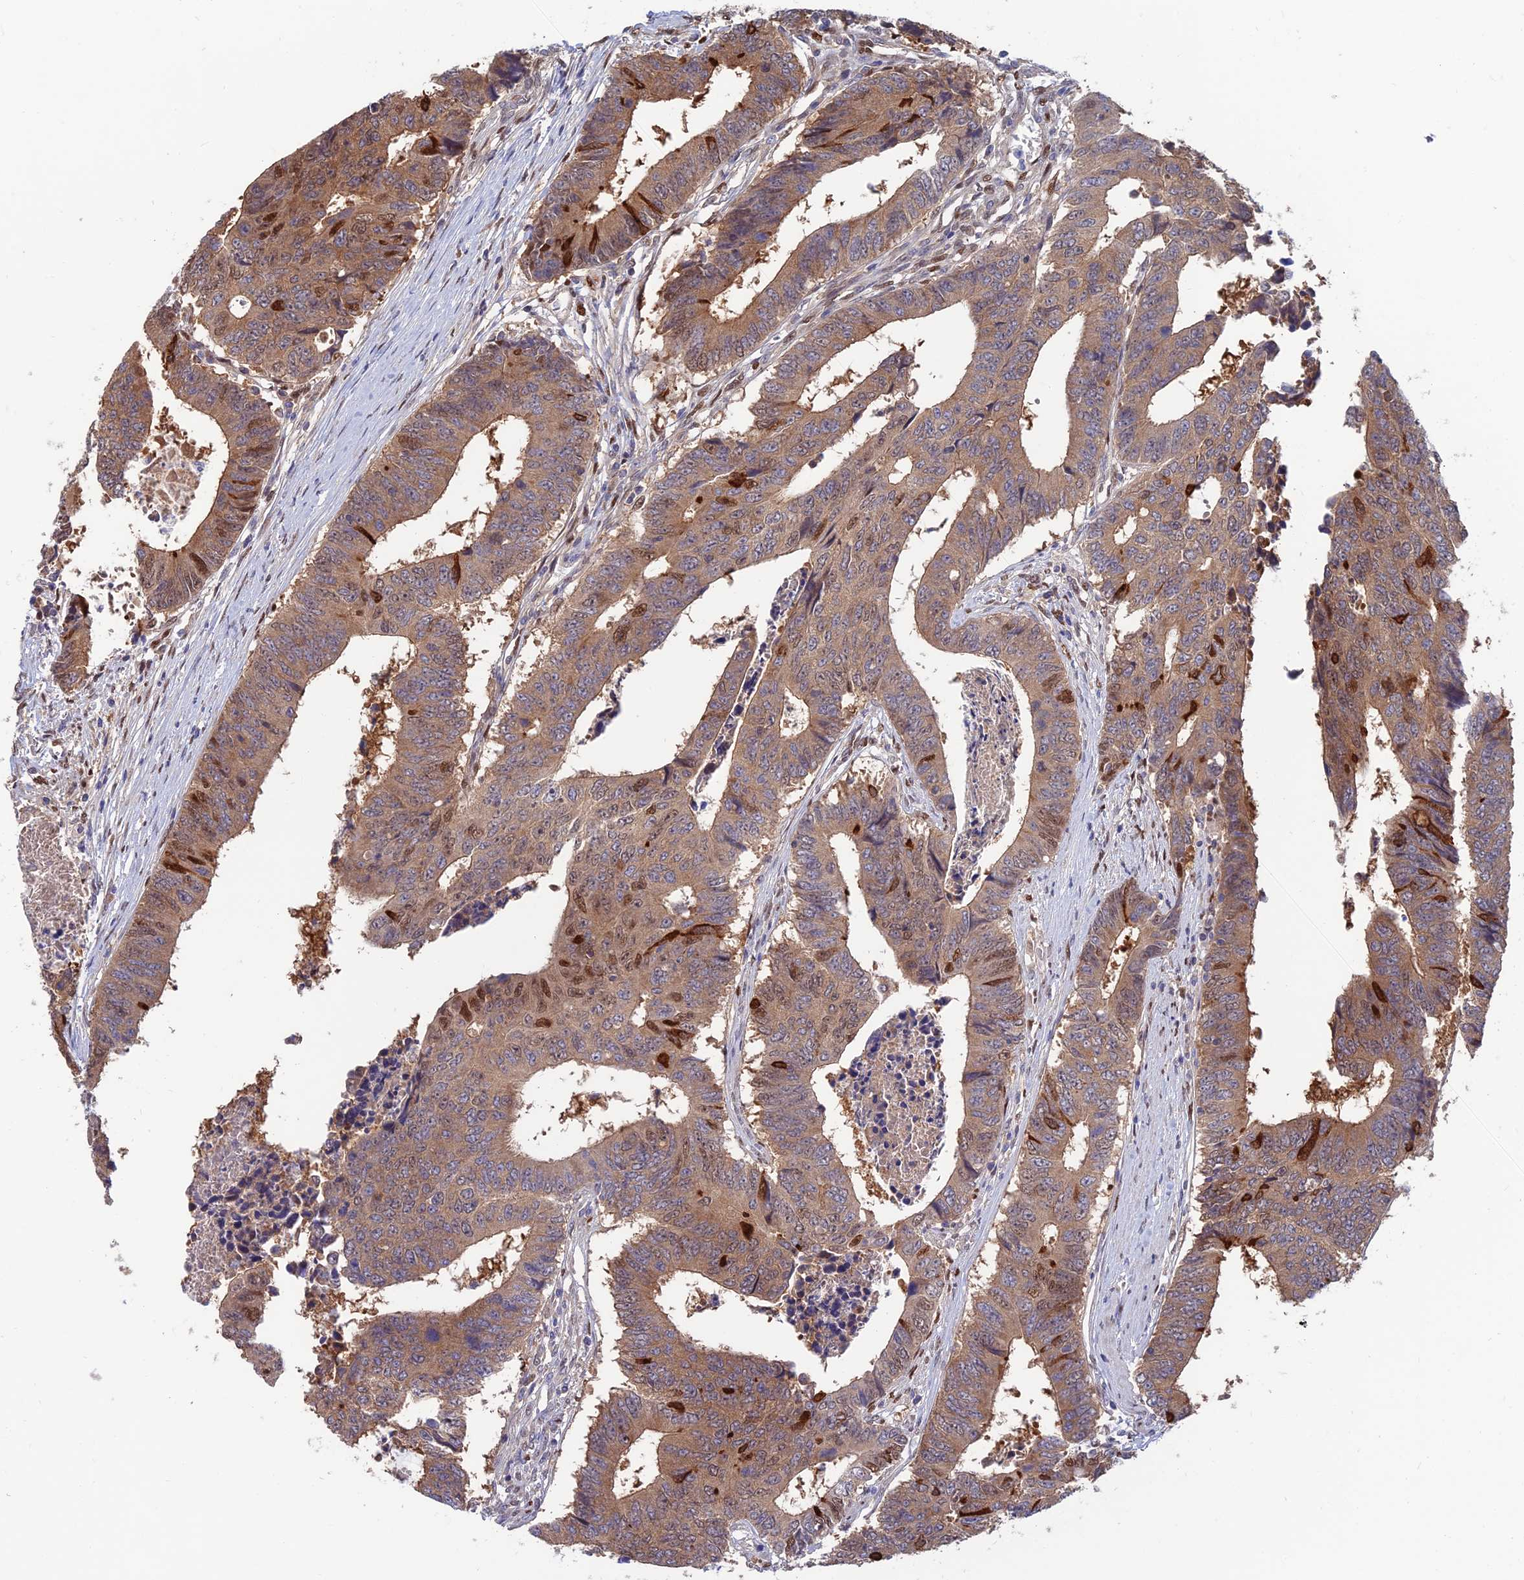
{"staining": {"intensity": "moderate", "quantity": ">75%", "location": "cytoplasmic/membranous,nuclear"}, "tissue": "colorectal cancer", "cell_type": "Tumor cells", "image_type": "cancer", "snomed": [{"axis": "morphology", "description": "Adenocarcinoma, NOS"}, {"axis": "topography", "description": "Rectum"}], "caption": "Tumor cells show moderate cytoplasmic/membranous and nuclear staining in about >75% of cells in adenocarcinoma (colorectal).", "gene": "DNPEP", "patient": {"sex": "male", "age": 84}}